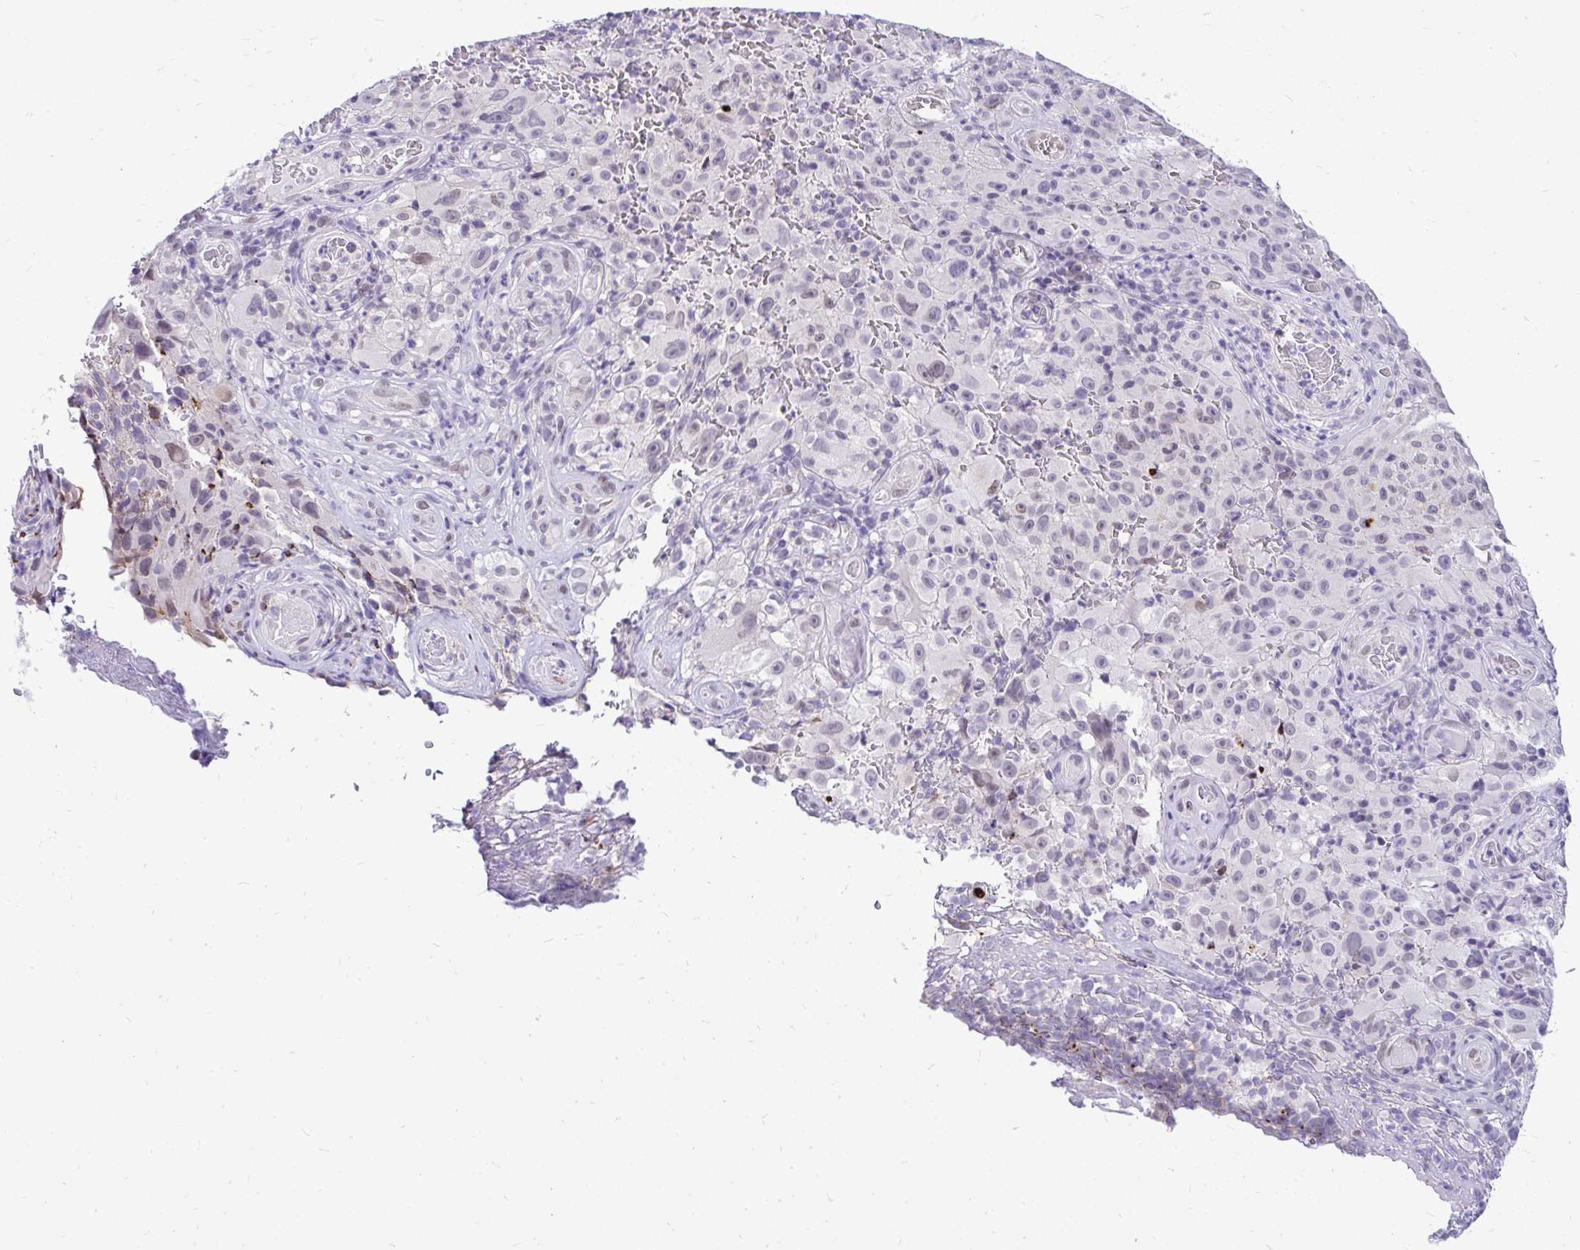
{"staining": {"intensity": "moderate", "quantity": "25%-75%", "location": "nuclear"}, "tissue": "melanoma", "cell_type": "Tumor cells", "image_type": "cancer", "snomed": [{"axis": "morphology", "description": "Malignant melanoma, NOS"}, {"axis": "topography", "description": "Skin"}], "caption": "Melanoma stained with DAB immunohistochemistry (IHC) exhibits medium levels of moderate nuclear staining in approximately 25%-75% of tumor cells.", "gene": "BANF1", "patient": {"sex": "female", "age": 82}}